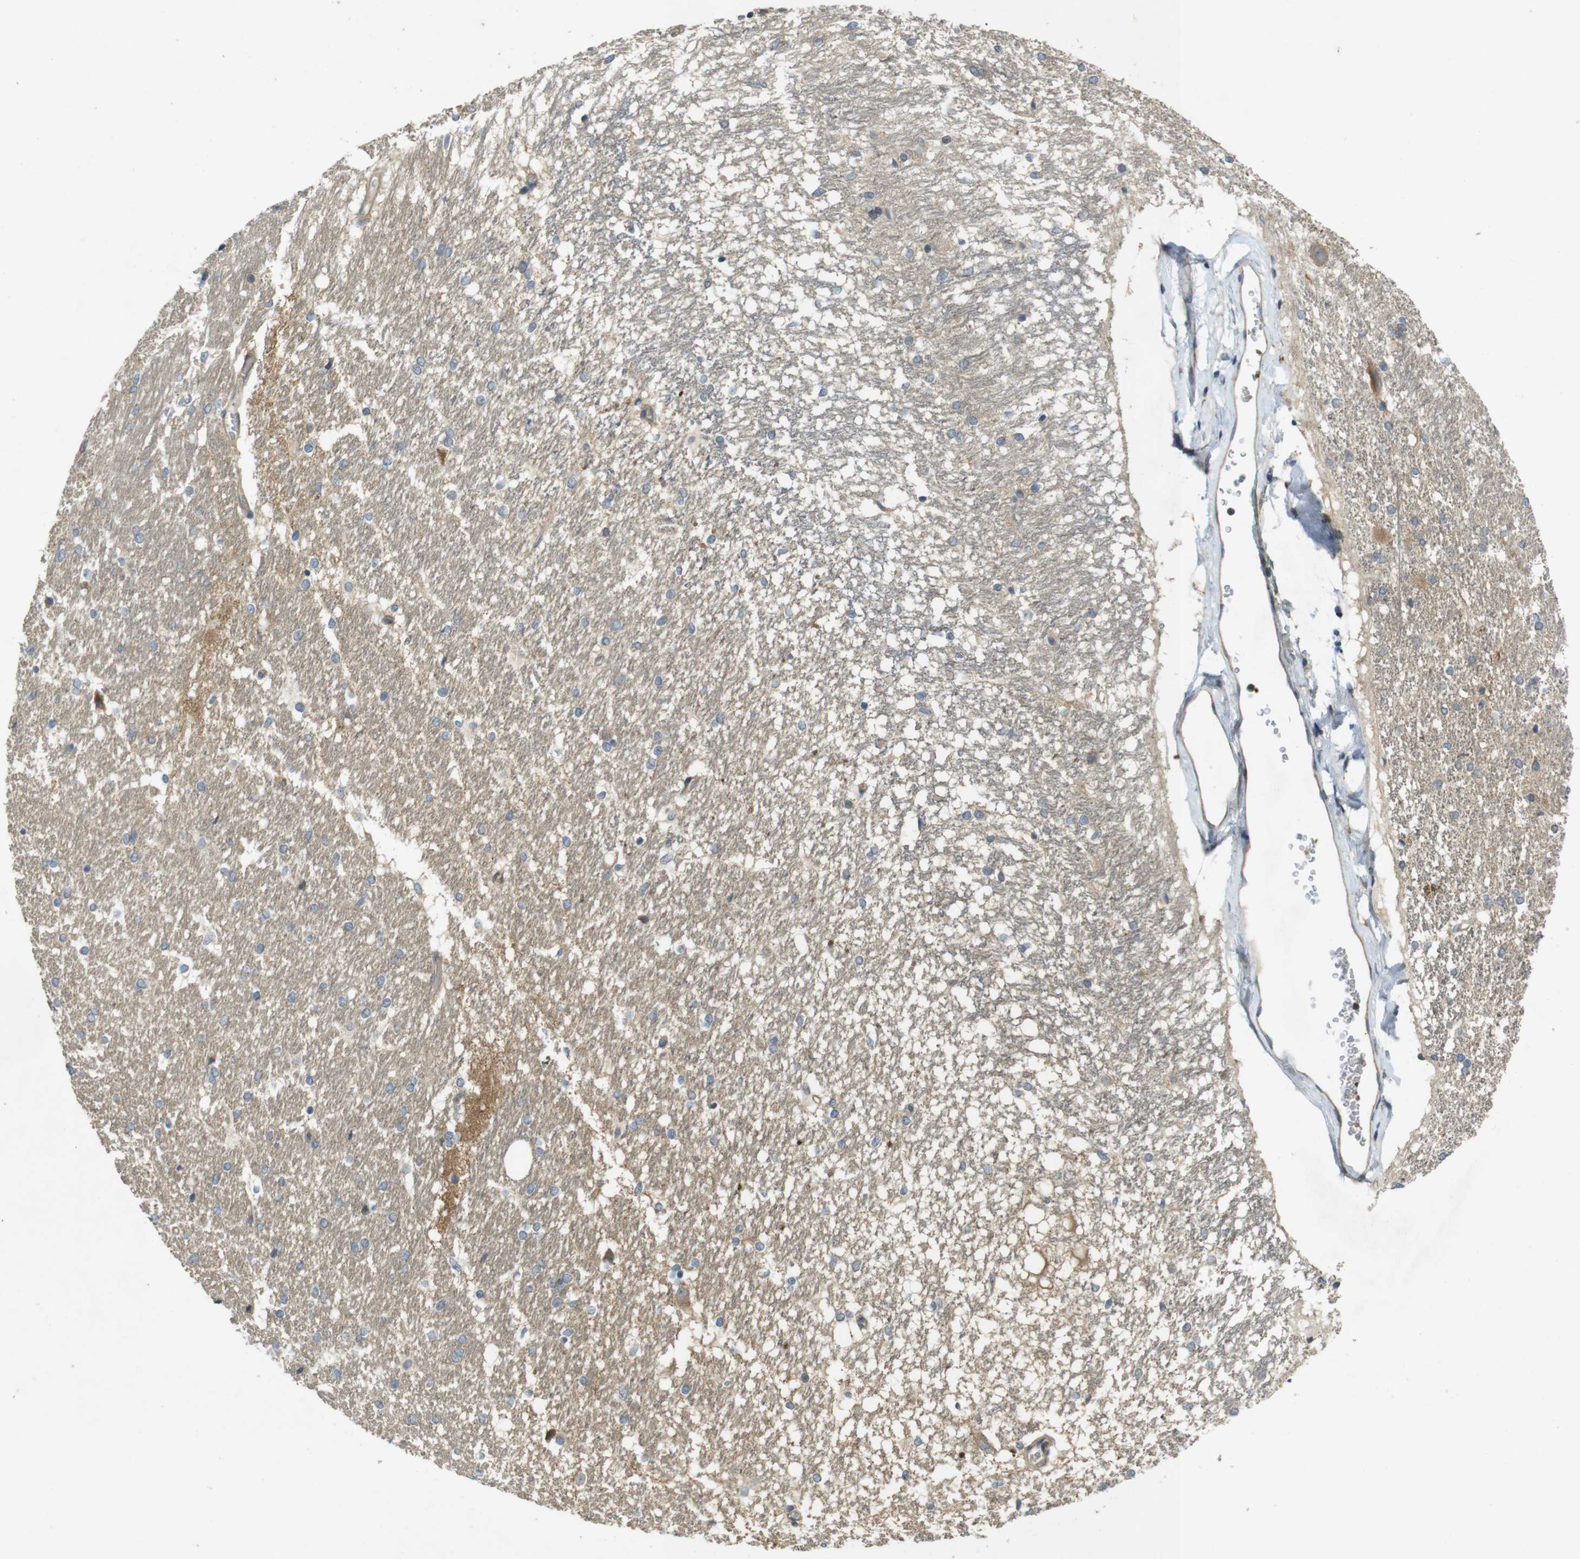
{"staining": {"intensity": "moderate", "quantity": "<25%", "location": "cytoplasmic/membranous"}, "tissue": "hippocampus", "cell_type": "Glial cells", "image_type": "normal", "snomed": [{"axis": "morphology", "description": "Normal tissue, NOS"}, {"axis": "topography", "description": "Hippocampus"}], "caption": "Immunohistochemistry (IHC) (DAB (3,3'-diaminobenzidine)) staining of normal hippocampus exhibits moderate cytoplasmic/membranous protein staining in about <25% of glial cells.", "gene": "CLTC", "patient": {"sex": "female", "age": 19}}